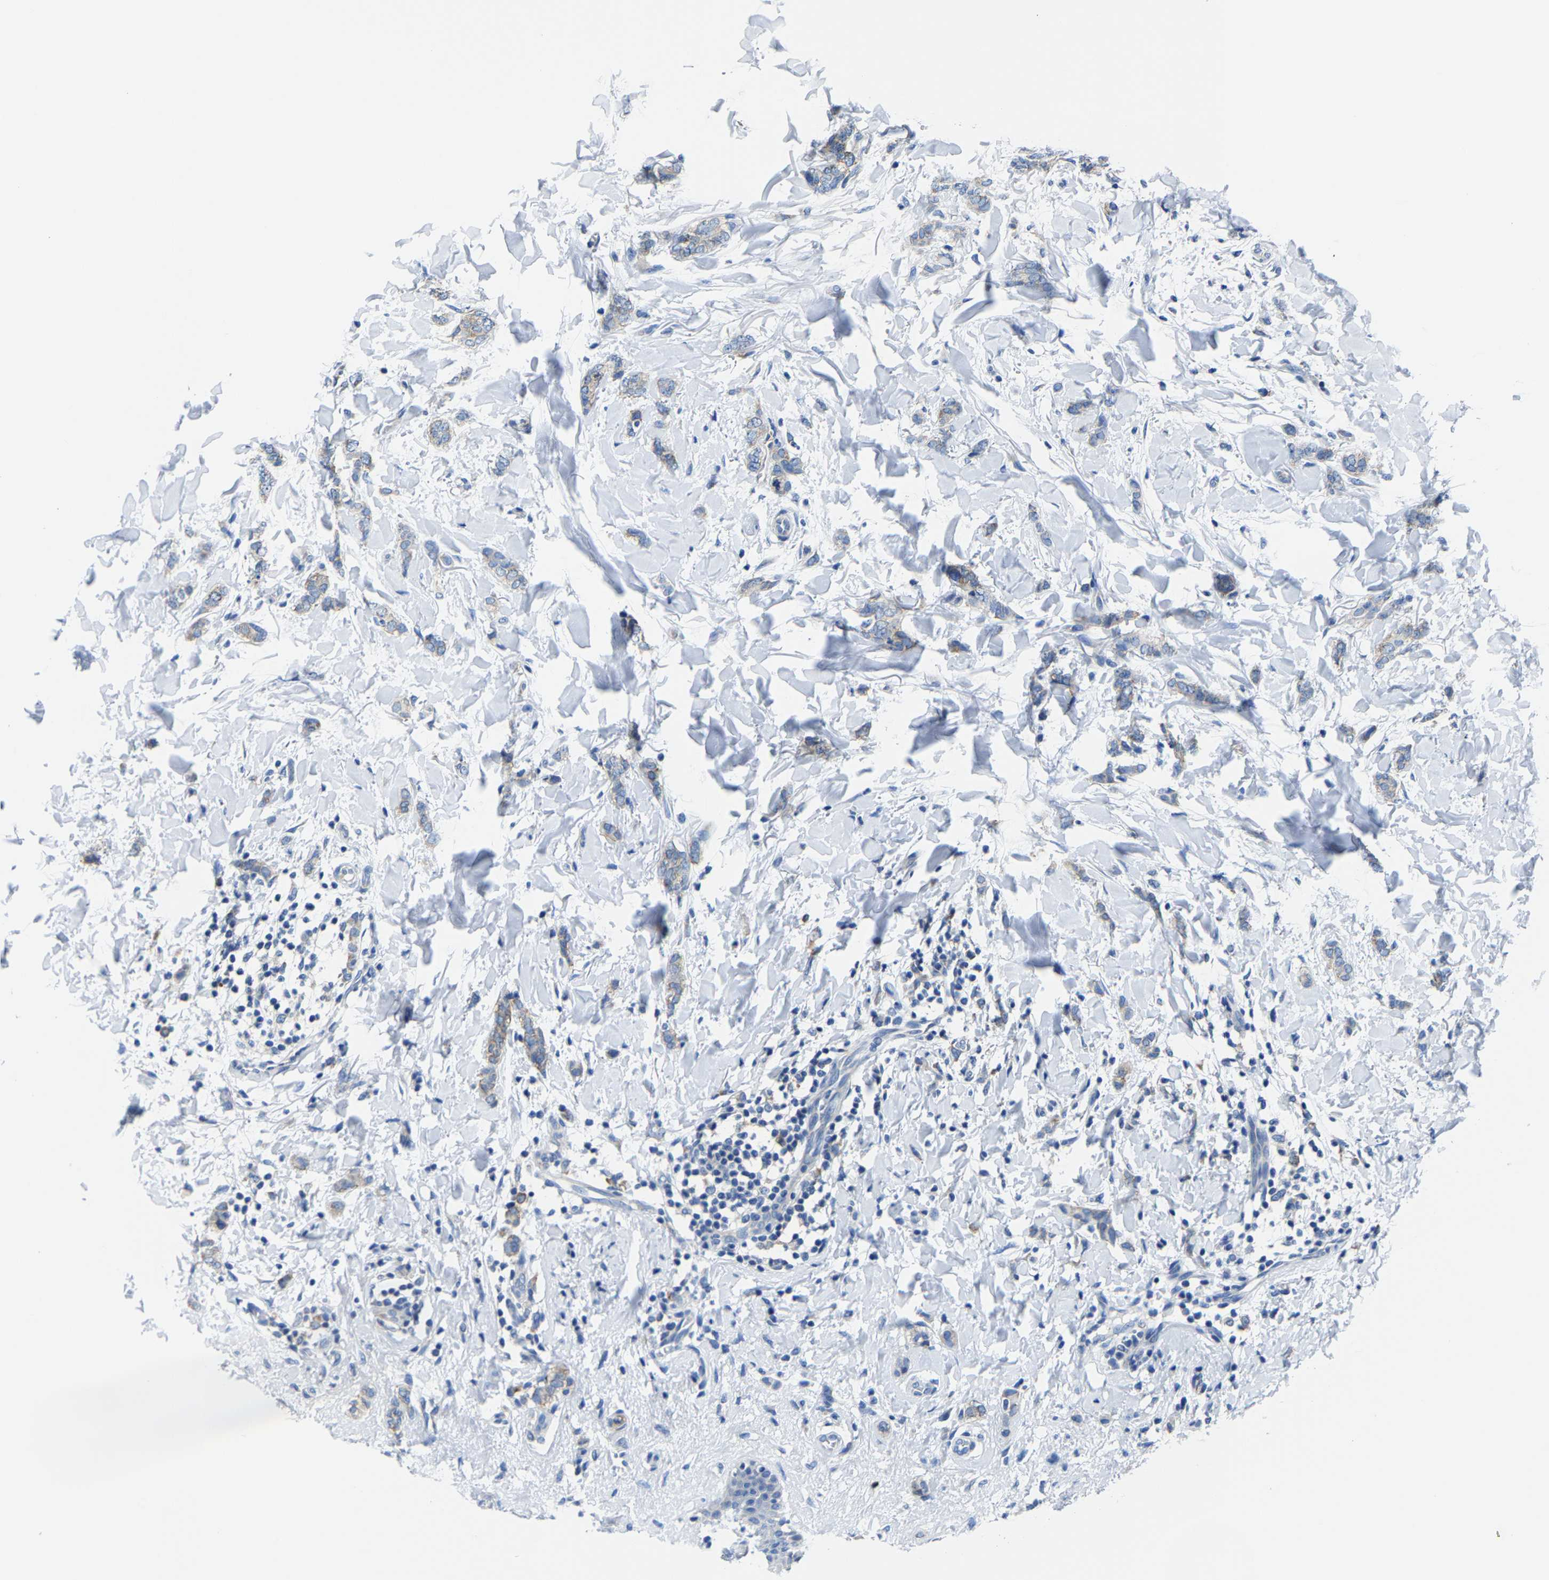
{"staining": {"intensity": "weak", "quantity": "<25%", "location": "cytoplasmic/membranous"}, "tissue": "breast cancer", "cell_type": "Tumor cells", "image_type": "cancer", "snomed": [{"axis": "morphology", "description": "Lobular carcinoma"}, {"axis": "topography", "description": "Skin"}, {"axis": "topography", "description": "Breast"}], "caption": "DAB (3,3'-diaminobenzidine) immunohistochemical staining of breast lobular carcinoma displays no significant positivity in tumor cells.", "gene": "G3BP2", "patient": {"sex": "female", "age": 46}}